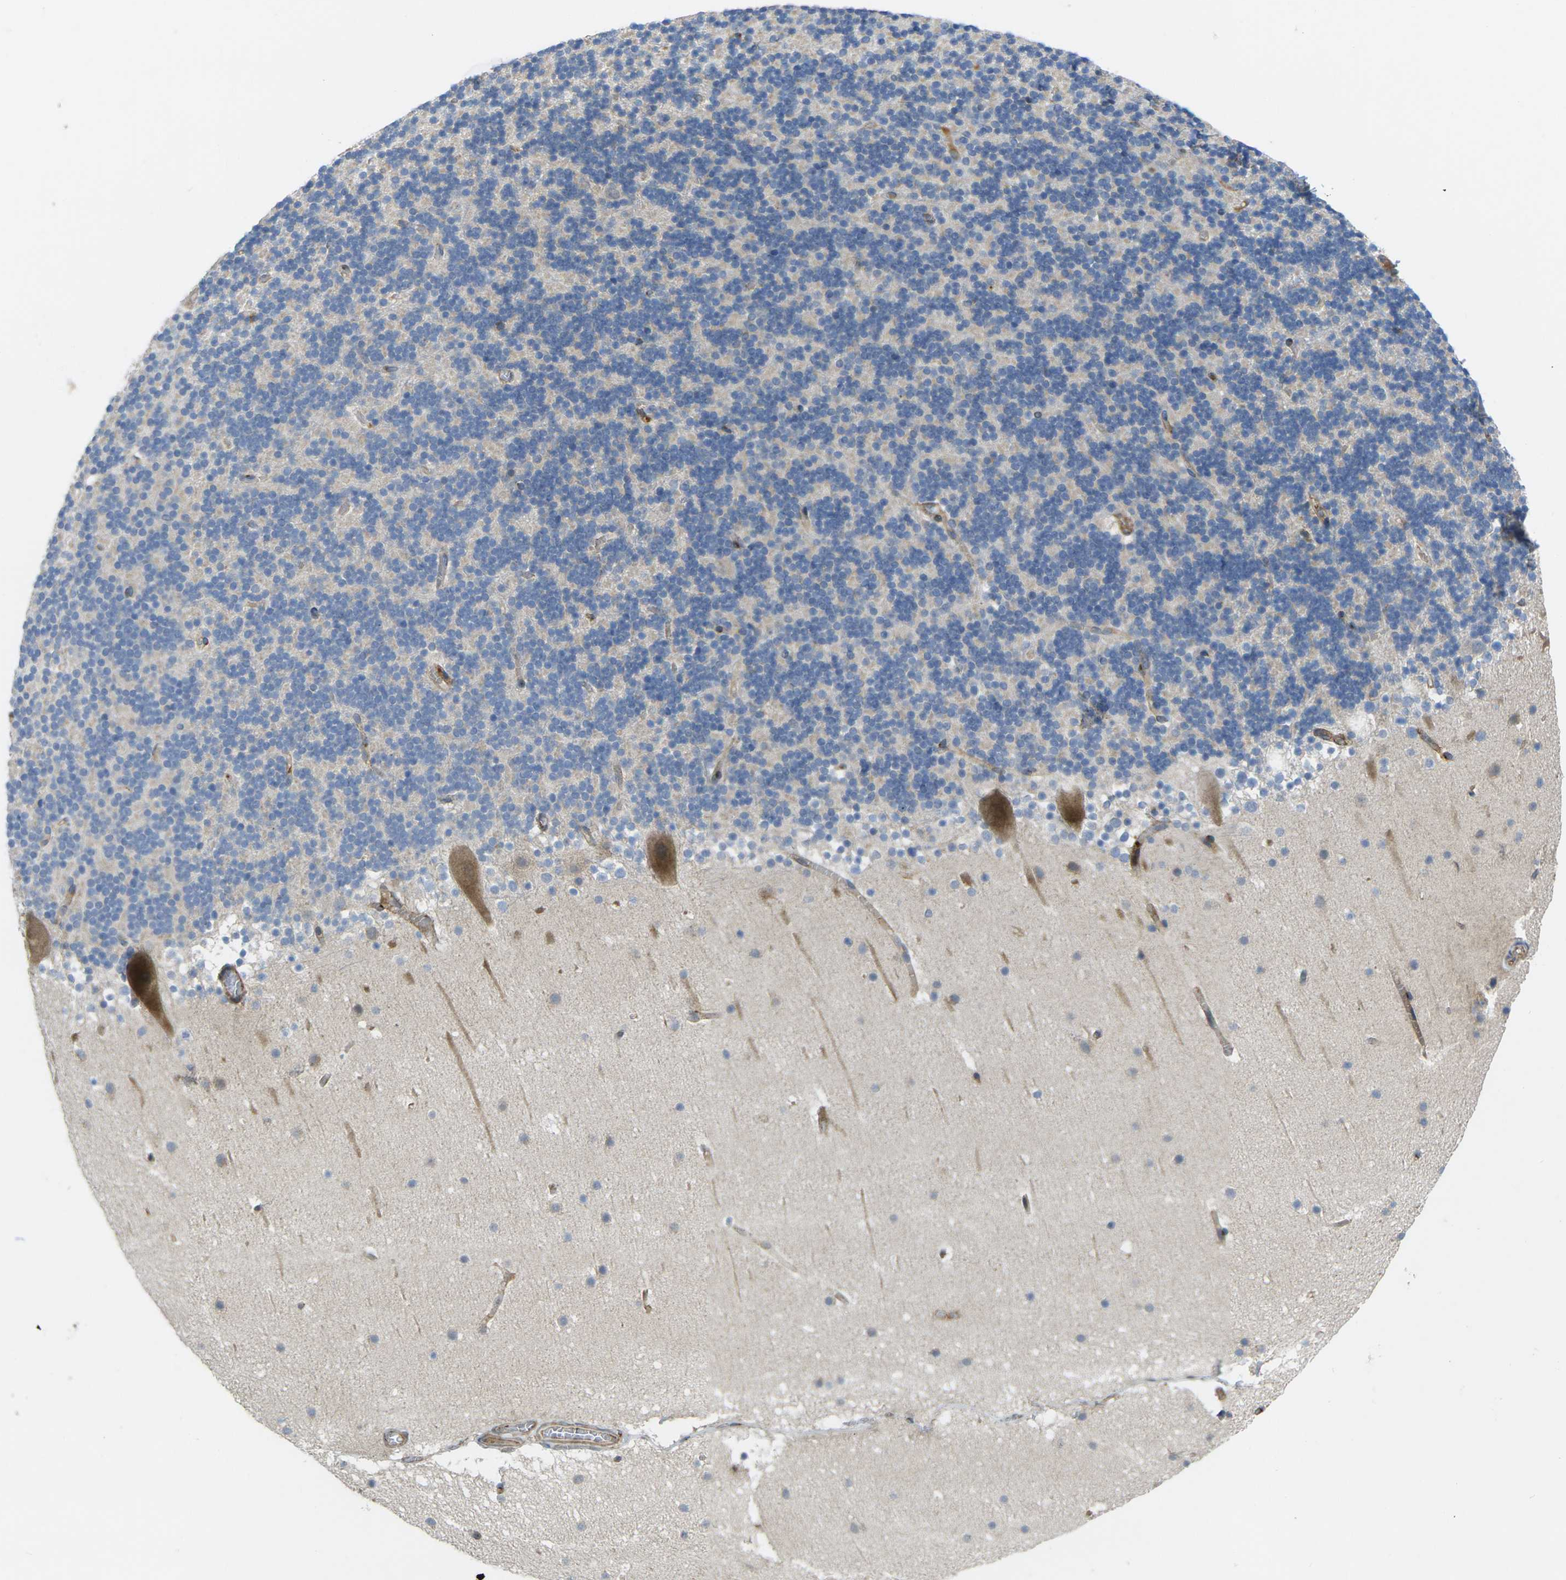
{"staining": {"intensity": "negative", "quantity": "none", "location": "none"}, "tissue": "cerebellum", "cell_type": "Cells in granular layer", "image_type": "normal", "snomed": [{"axis": "morphology", "description": "Normal tissue, NOS"}, {"axis": "topography", "description": "Cerebellum"}], "caption": "This micrograph is of normal cerebellum stained with IHC to label a protein in brown with the nuclei are counter-stained blue. There is no staining in cells in granular layer.", "gene": "ECE1", "patient": {"sex": "male", "age": 45}}